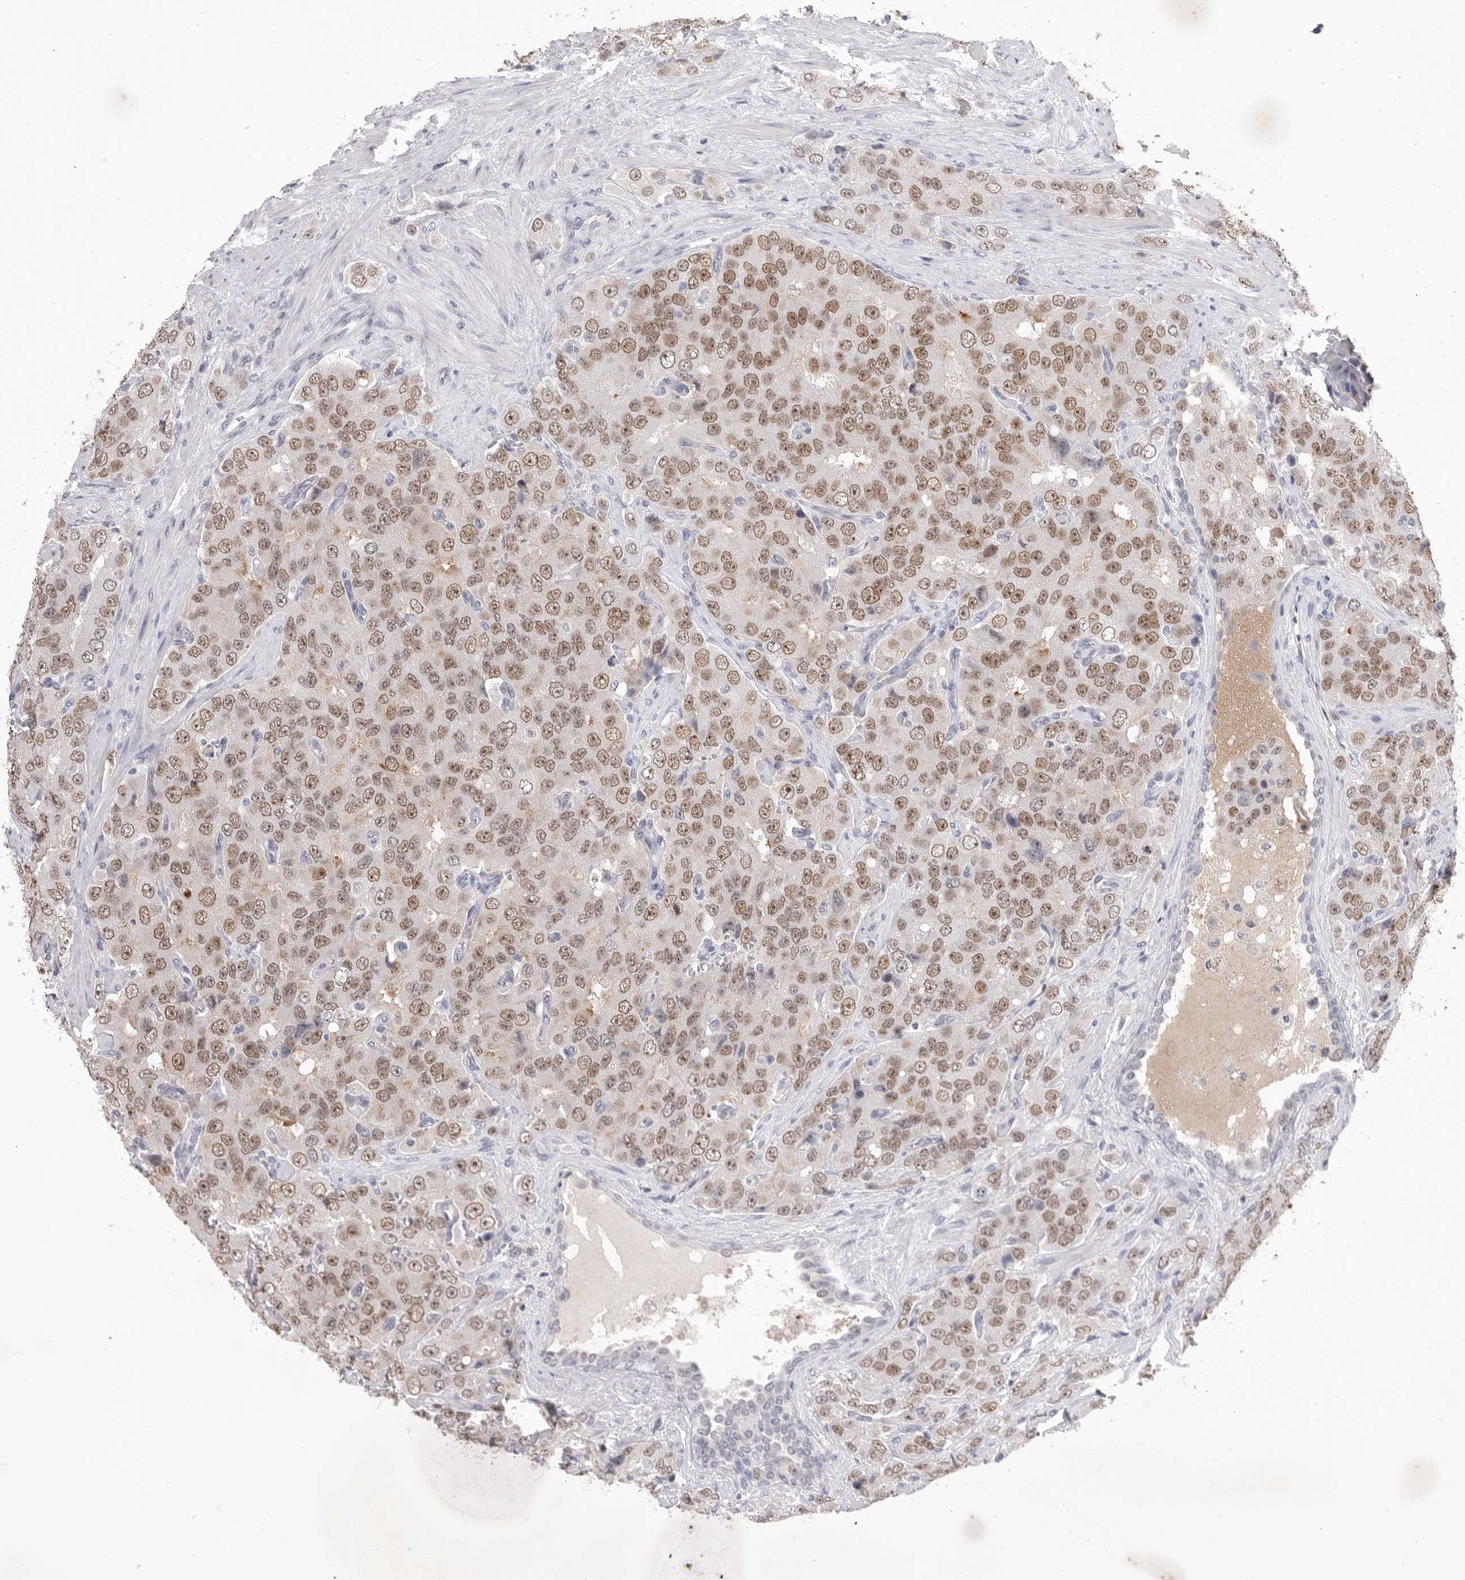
{"staining": {"intensity": "moderate", "quantity": ">75%", "location": "nuclear"}, "tissue": "prostate cancer", "cell_type": "Tumor cells", "image_type": "cancer", "snomed": [{"axis": "morphology", "description": "Adenocarcinoma, High grade"}, {"axis": "topography", "description": "Prostate"}], "caption": "Protein staining of adenocarcinoma (high-grade) (prostate) tissue reveals moderate nuclear positivity in approximately >75% of tumor cells. Using DAB (3,3'-diaminobenzidine) (brown) and hematoxylin (blue) stains, captured at high magnification using brightfield microscopy.", "gene": "ZBTB7B", "patient": {"sex": "male", "age": 58}}